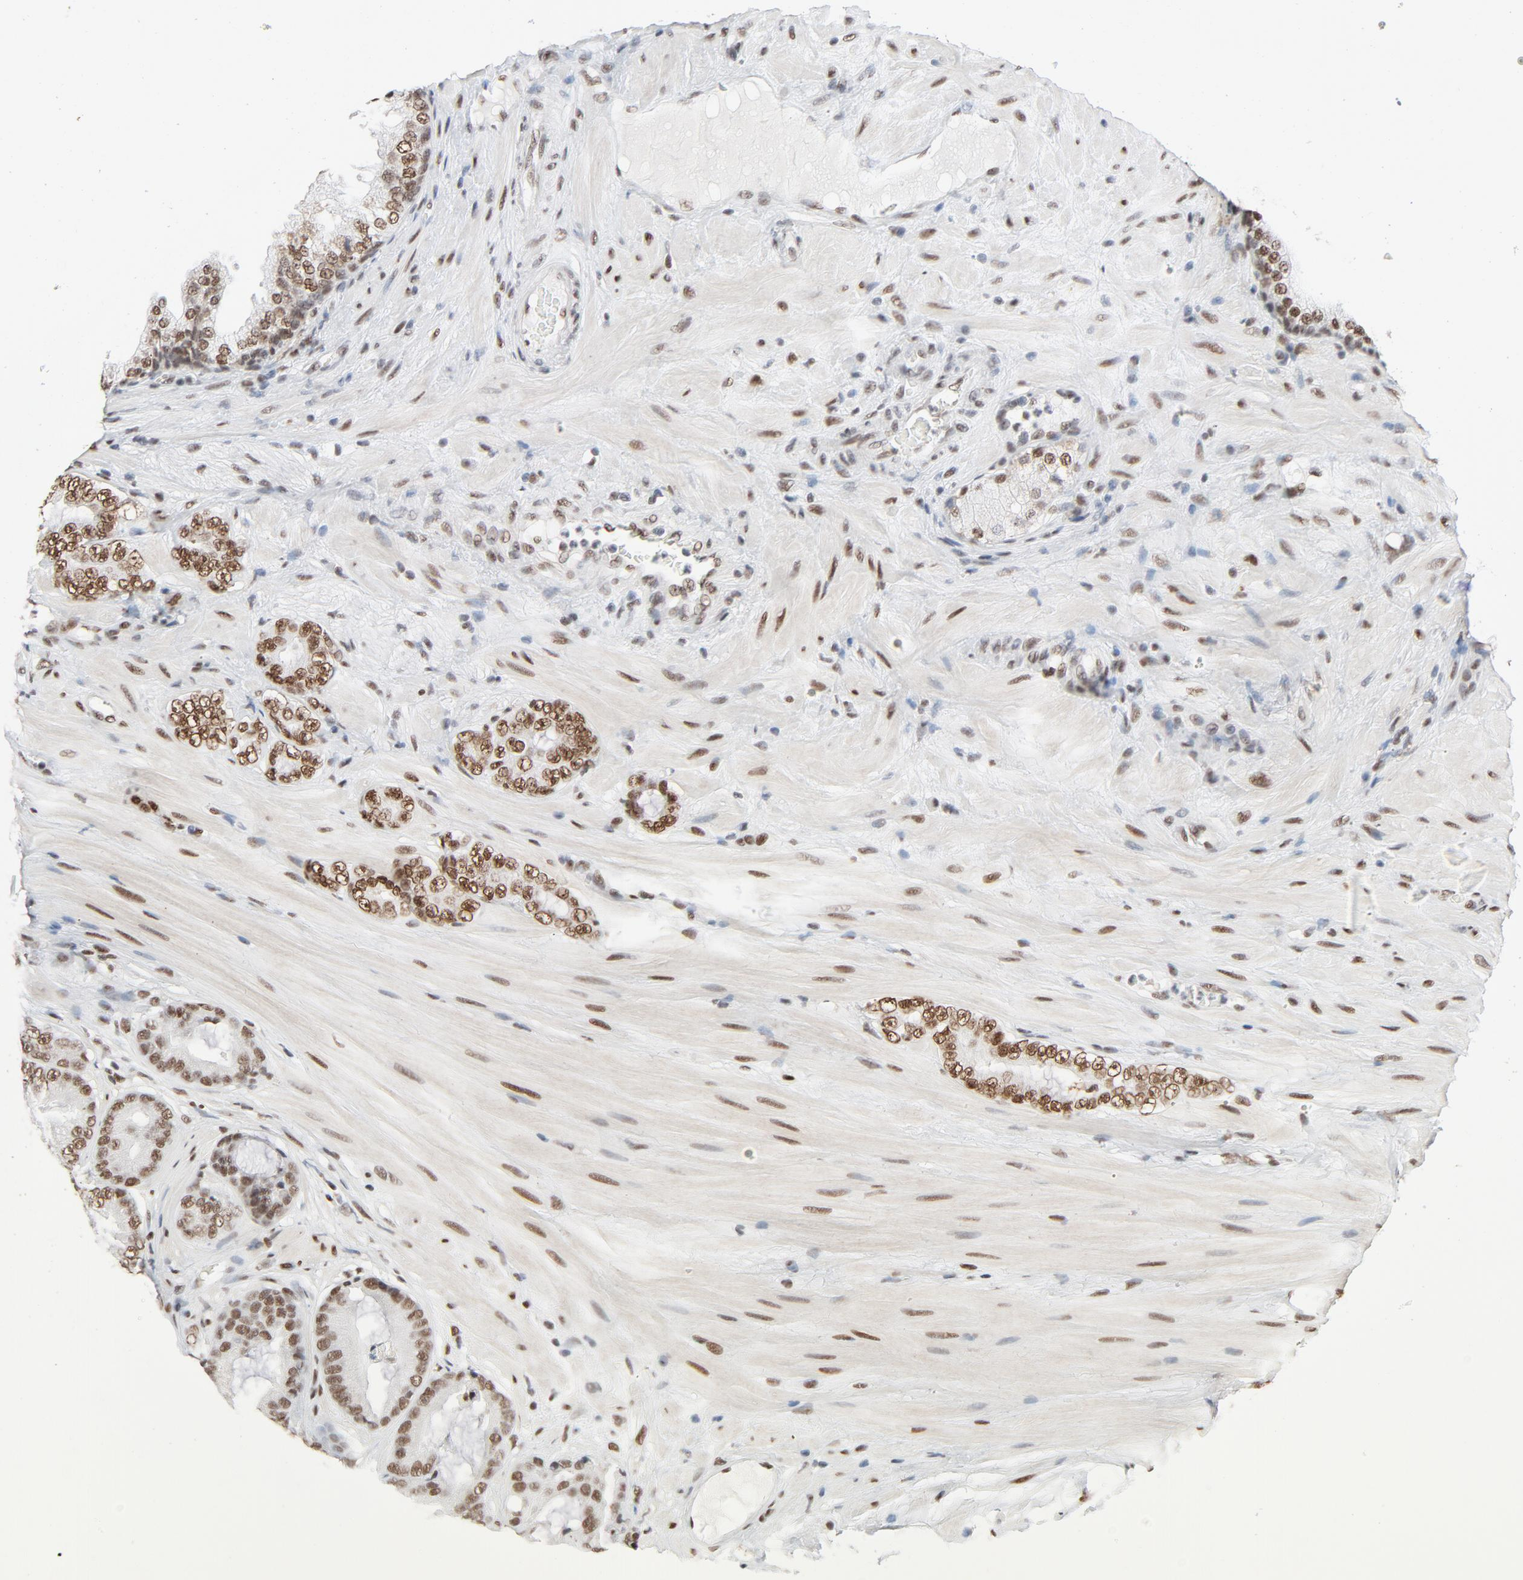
{"staining": {"intensity": "moderate", "quantity": ">75%", "location": "nuclear"}, "tissue": "prostate cancer", "cell_type": "Tumor cells", "image_type": "cancer", "snomed": [{"axis": "morphology", "description": "Adenocarcinoma, Low grade"}, {"axis": "topography", "description": "Prostate"}], "caption": "Prostate cancer tissue reveals moderate nuclear positivity in about >75% of tumor cells, visualized by immunohistochemistry. (Brightfield microscopy of DAB IHC at high magnification).", "gene": "MRE11", "patient": {"sex": "male", "age": 58}}